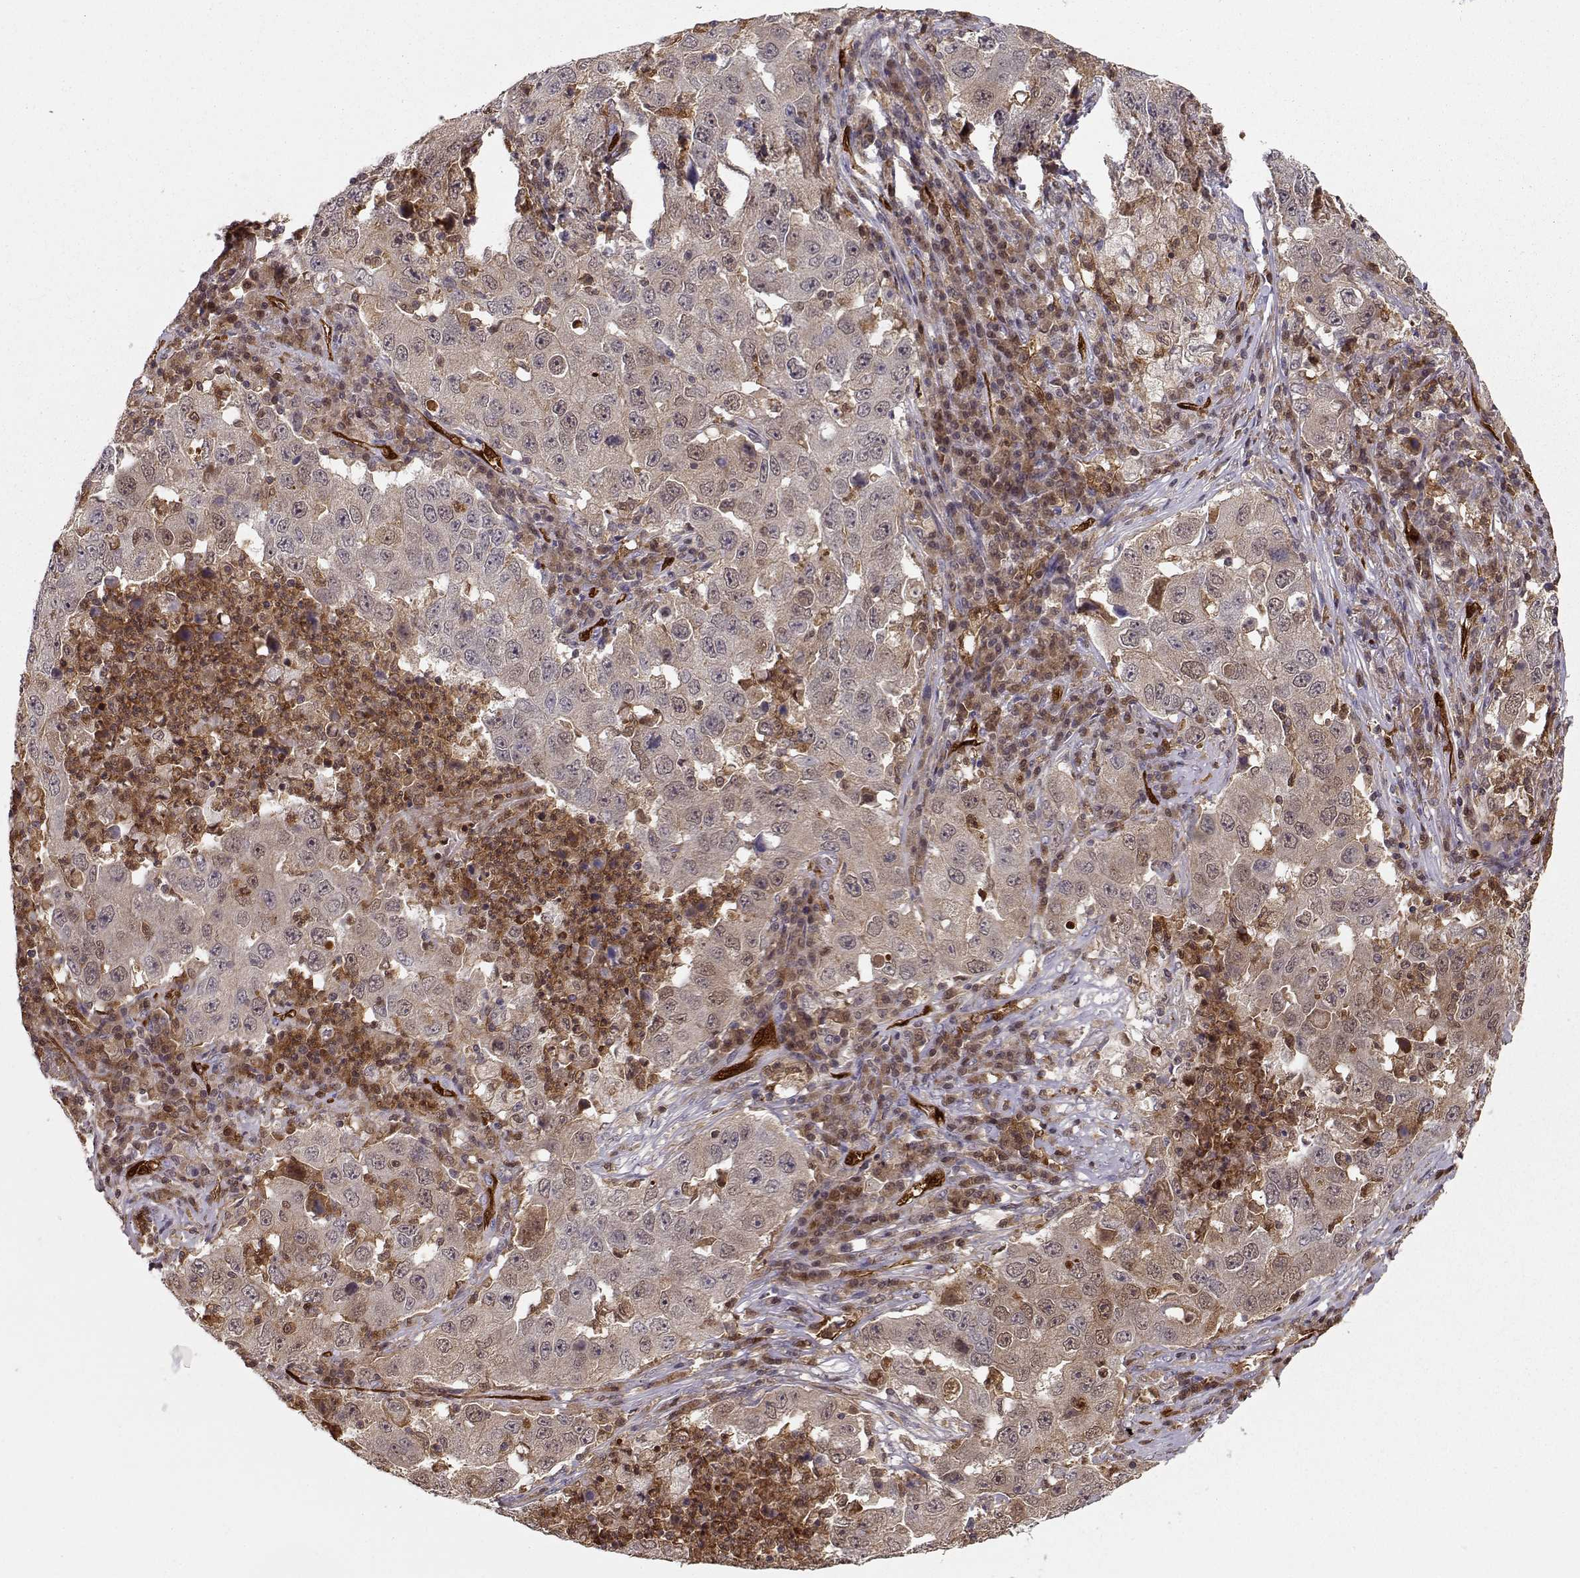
{"staining": {"intensity": "weak", "quantity": ">75%", "location": "cytoplasmic/membranous"}, "tissue": "lung cancer", "cell_type": "Tumor cells", "image_type": "cancer", "snomed": [{"axis": "morphology", "description": "Adenocarcinoma, NOS"}, {"axis": "topography", "description": "Lung"}], "caption": "This micrograph reveals IHC staining of adenocarcinoma (lung), with low weak cytoplasmic/membranous positivity in approximately >75% of tumor cells.", "gene": "PNP", "patient": {"sex": "male", "age": 73}}